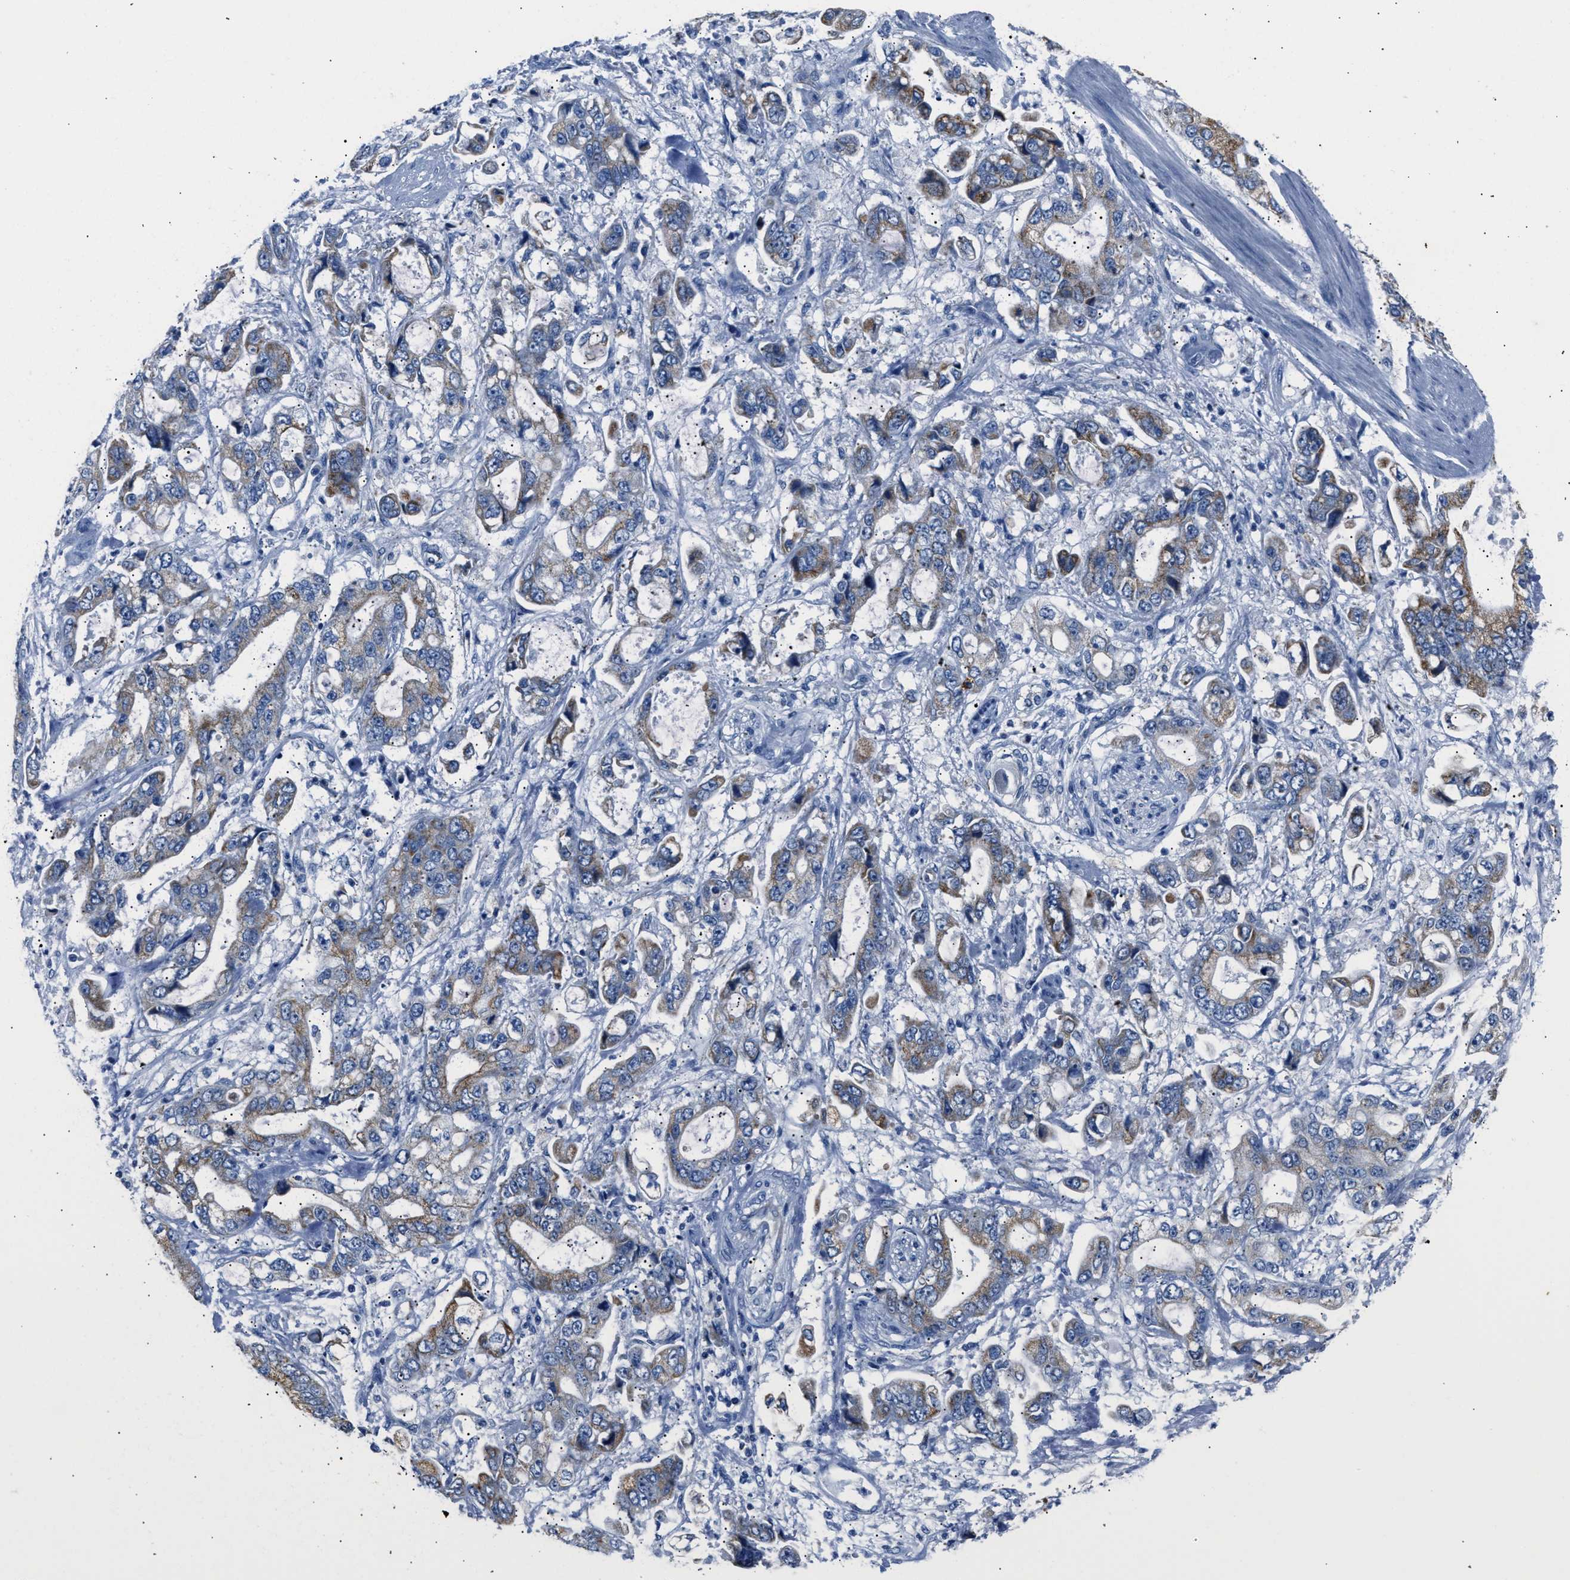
{"staining": {"intensity": "moderate", "quantity": ">75%", "location": "cytoplasmic/membranous"}, "tissue": "stomach cancer", "cell_type": "Tumor cells", "image_type": "cancer", "snomed": [{"axis": "morphology", "description": "Normal tissue, NOS"}, {"axis": "morphology", "description": "Adenocarcinoma, NOS"}, {"axis": "topography", "description": "Stomach"}], "caption": "IHC micrograph of human stomach adenocarcinoma stained for a protein (brown), which reveals medium levels of moderate cytoplasmic/membranous expression in about >75% of tumor cells.", "gene": "AMACR", "patient": {"sex": "male", "age": 62}}